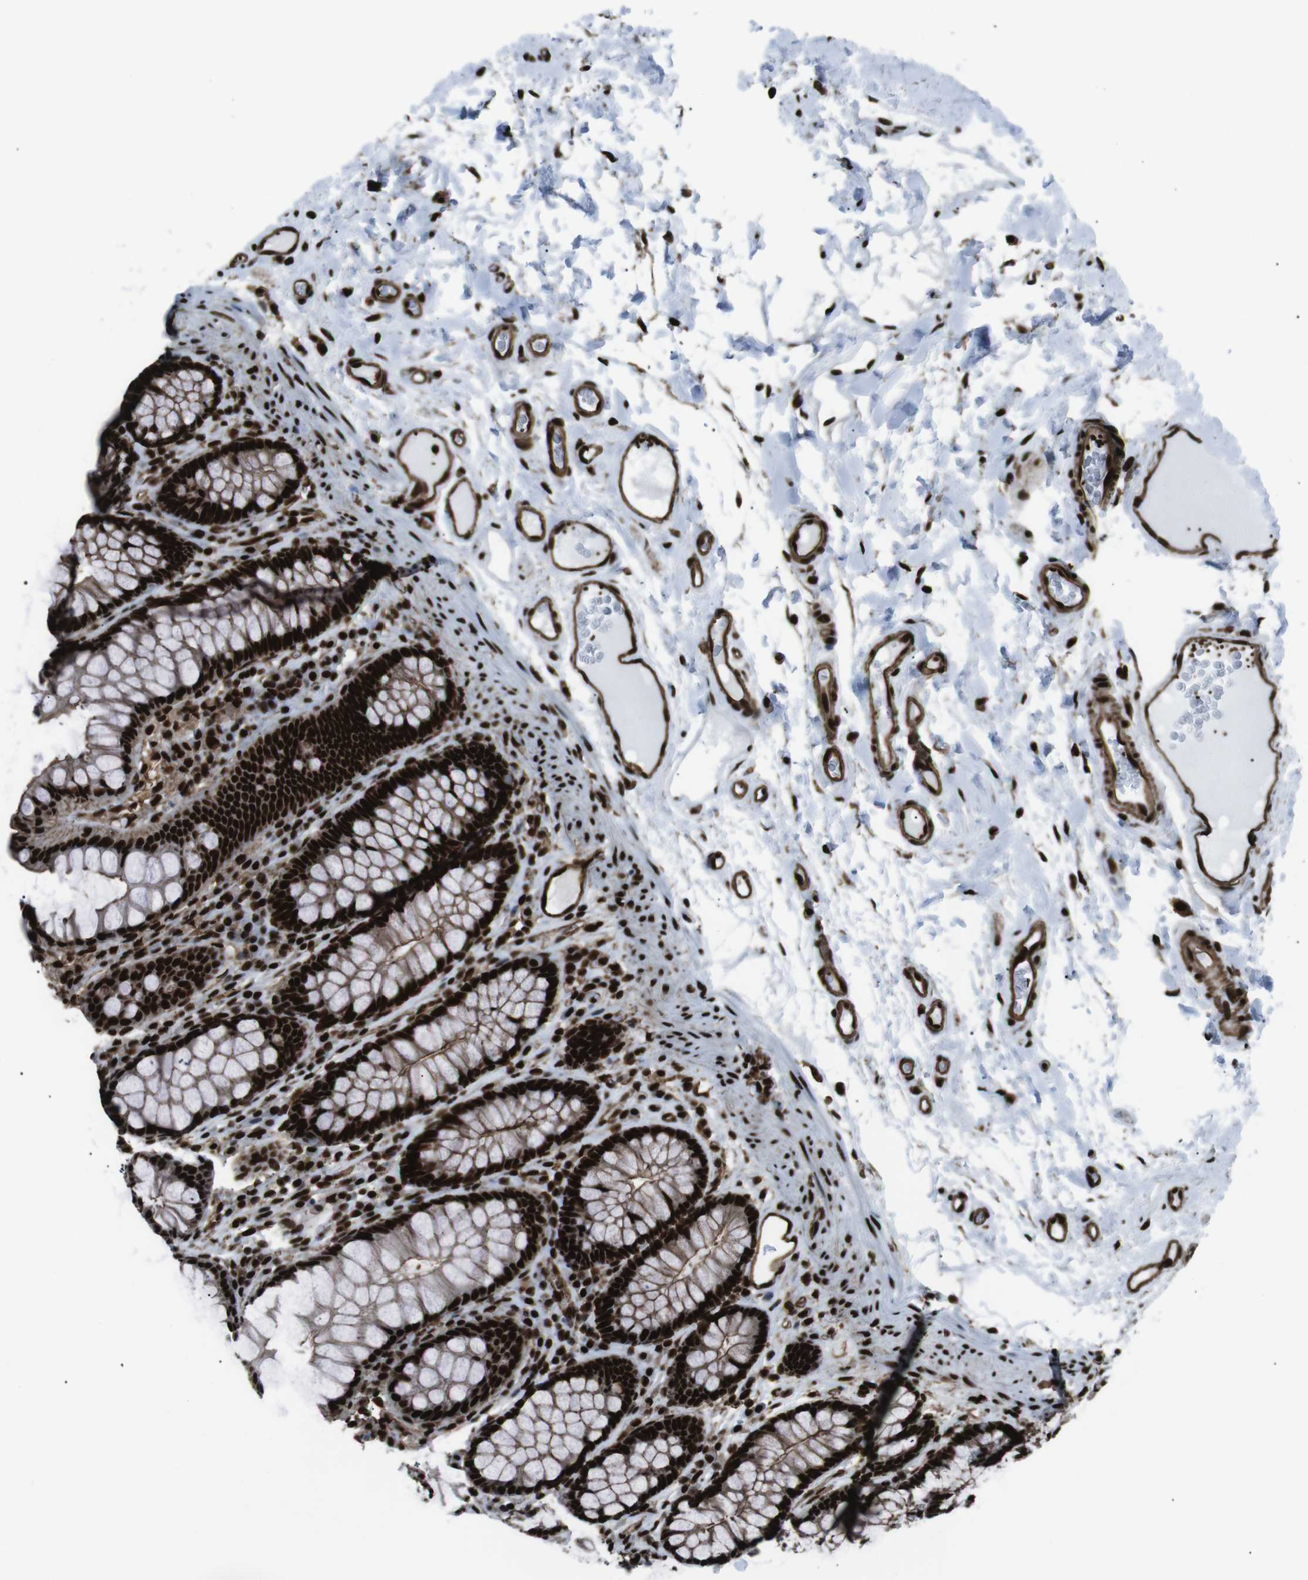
{"staining": {"intensity": "strong", "quantity": ">75%", "location": "cytoplasmic/membranous,nuclear"}, "tissue": "colon", "cell_type": "Endothelial cells", "image_type": "normal", "snomed": [{"axis": "morphology", "description": "Normal tissue, NOS"}, {"axis": "topography", "description": "Colon"}], "caption": "Immunohistochemical staining of benign human colon displays high levels of strong cytoplasmic/membranous,nuclear positivity in about >75% of endothelial cells.", "gene": "HNRNPU", "patient": {"sex": "female", "age": 55}}